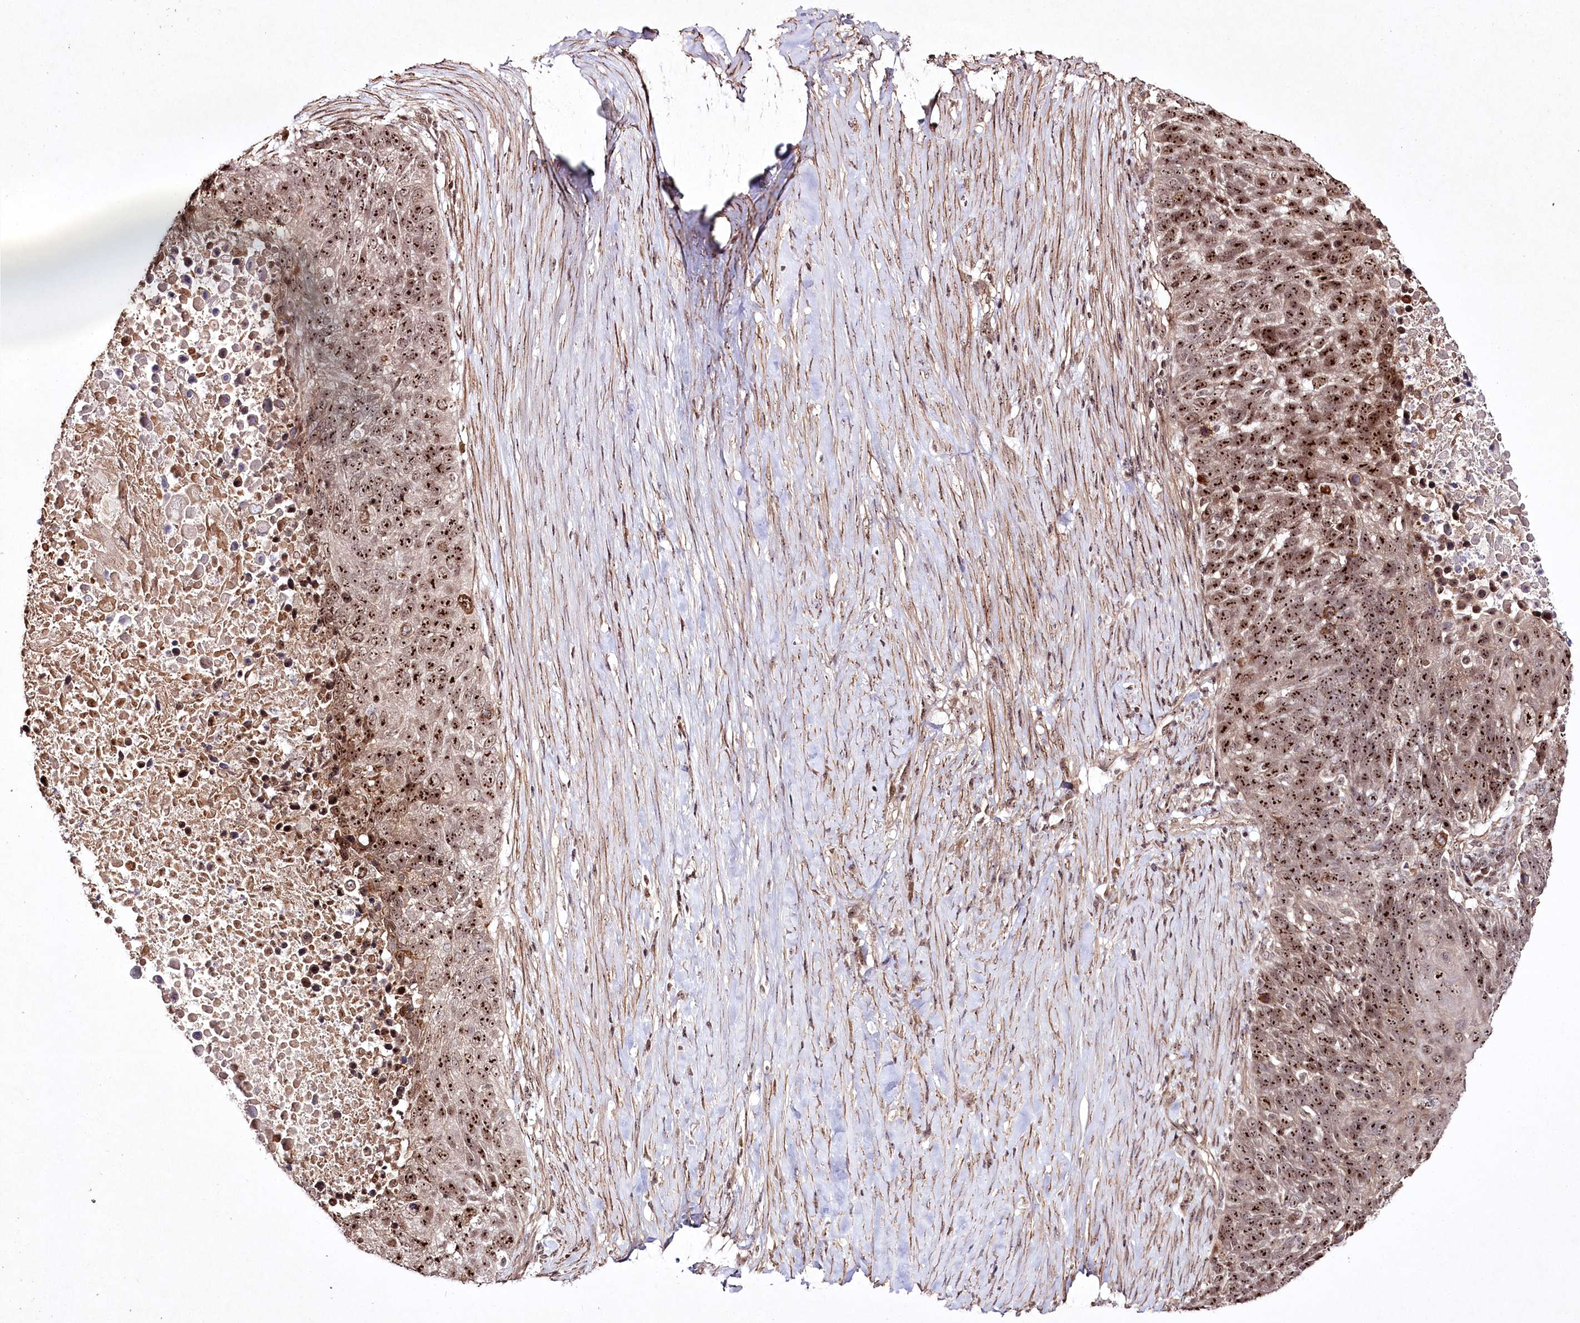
{"staining": {"intensity": "moderate", "quantity": ">75%", "location": "nuclear"}, "tissue": "lung cancer", "cell_type": "Tumor cells", "image_type": "cancer", "snomed": [{"axis": "morphology", "description": "Normal tissue, NOS"}, {"axis": "morphology", "description": "Squamous cell carcinoma, NOS"}, {"axis": "topography", "description": "Lymph node"}, {"axis": "topography", "description": "Lung"}], "caption": "About >75% of tumor cells in human squamous cell carcinoma (lung) display moderate nuclear protein expression as visualized by brown immunohistochemical staining.", "gene": "CCDC59", "patient": {"sex": "male", "age": 66}}